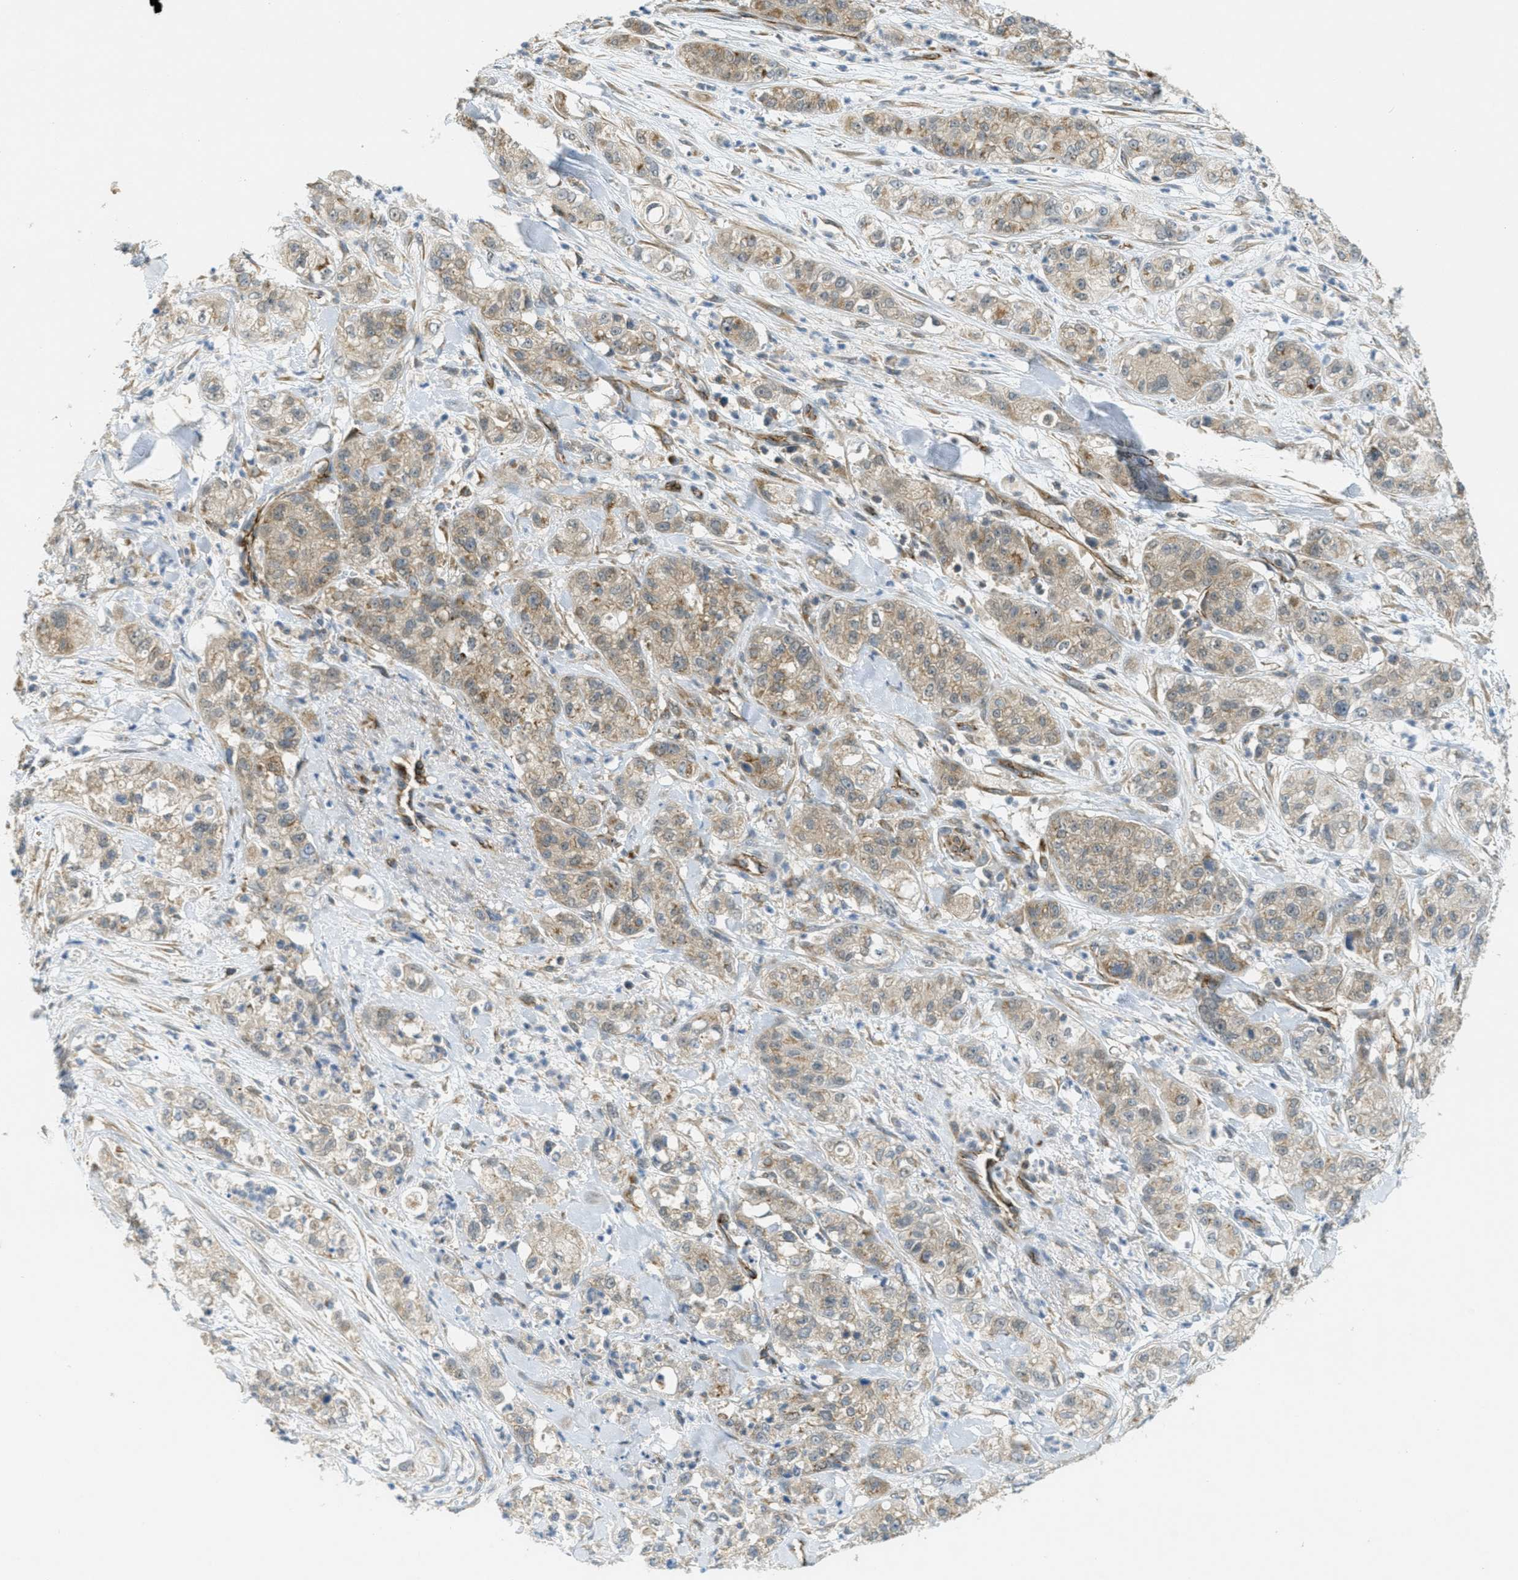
{"staining": {"intensity": "weak", "quantity": ">75%", "location": "cytoplasmic/membranous"}, "tissue": "pancreatic cancer", "cell_type": "Tumor cells", "image_type": "cancer", "snomed": [{"axis": "morphology", "description": "Adenocarcinoma, NOS"}, {"axis": "topography", "description": "Pancreas"}], "caption": "Protein staining of pancreatic adenocarcinoma tissue exhibits weak cytoplasmic/membranous staining in approximately >75% of tumor cells.", "gene": "JCAD", "patient": {"sex": "female", "age": 78}}